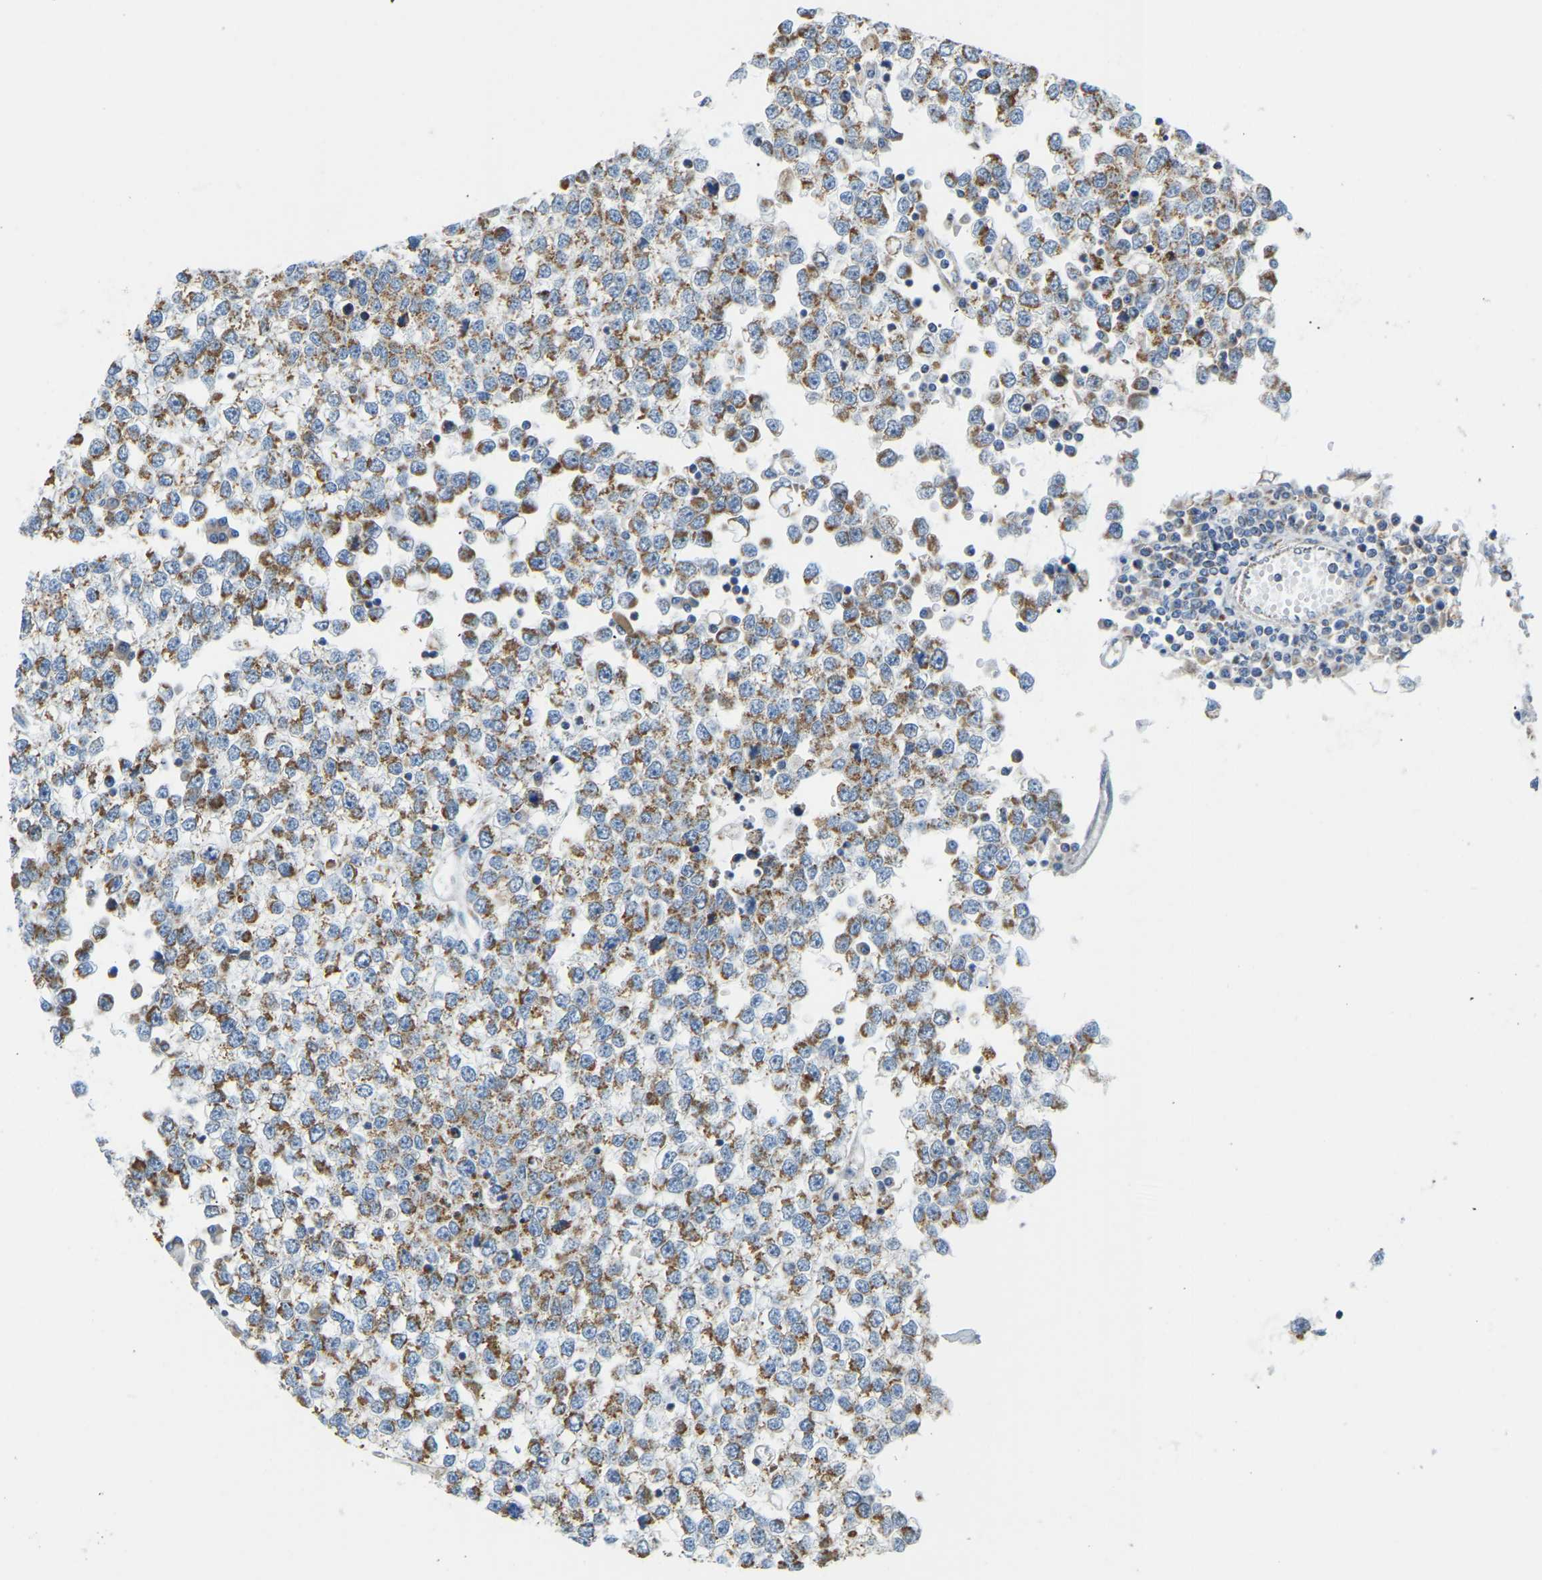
{"staining": {"intensity": "moderate", "quantity": ">75%", "location": "cytoplasmic/membranous"}, "tissue": "testis cancer", "cell_type": "Tumor cells", "image_type": "cancer", "snomed": [{"axis": "morphology", "description": "Seminoma, NOS"}, {"axis": "topography", "description": "Testis"}], "caption": "DAB immunohistochemical staining of testis cancer (seminoma) shows moderate cytoplasmic/membranous protein expression in approximately >75% of tumor cells.", "gene": "GDA", "patient": {"sex": "male", "age": 65}}